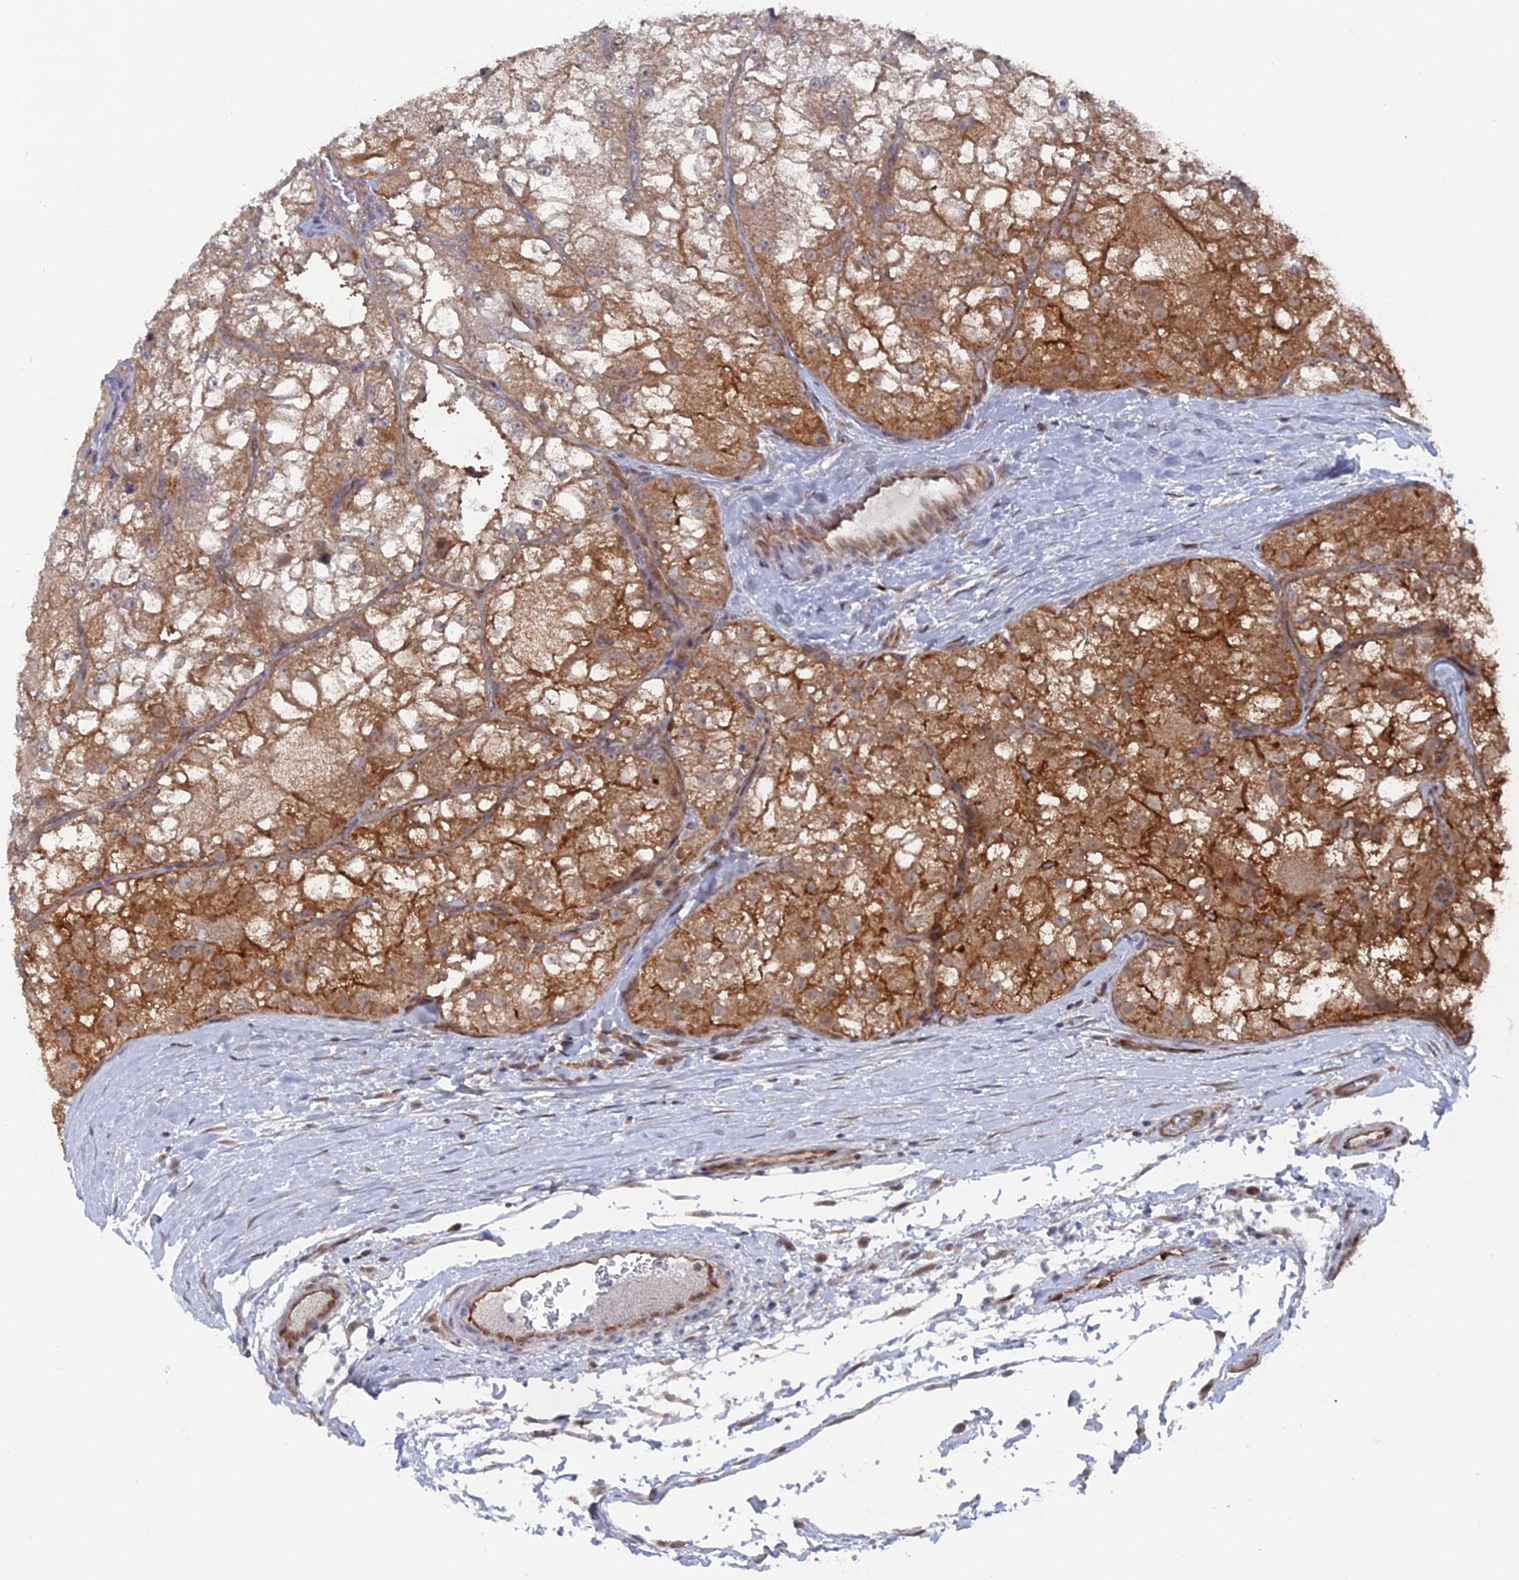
{"staining": {"intensity": "moderate", "quantity": "25%-75%", "location": "cytoplasmic/membranous"}, "tissue": "renal cancer", "cell_type": "Tumor cells", "image_type": "cancer", "snomed": [{"axis": "morphology", "description": "Adenocarcinoma, NOS"}, {"axis": "topography", "description": "Kidney"}], "caption": "IHC staining of renal cancer, which exhibits medium levels of moderate cytoplasmic/membranous expression in approximately 25%-75% of tumor cells indicating moderate cytoplasmic/membranous protein expression. The staining was performed using DAB (3,3'-diaminobenzidine) (brown) for protein detection and nuclei were counterstained in hematoxylin (blue).", "gene": "UNC5D", "patient": {"sex": "female", "age": 72}}